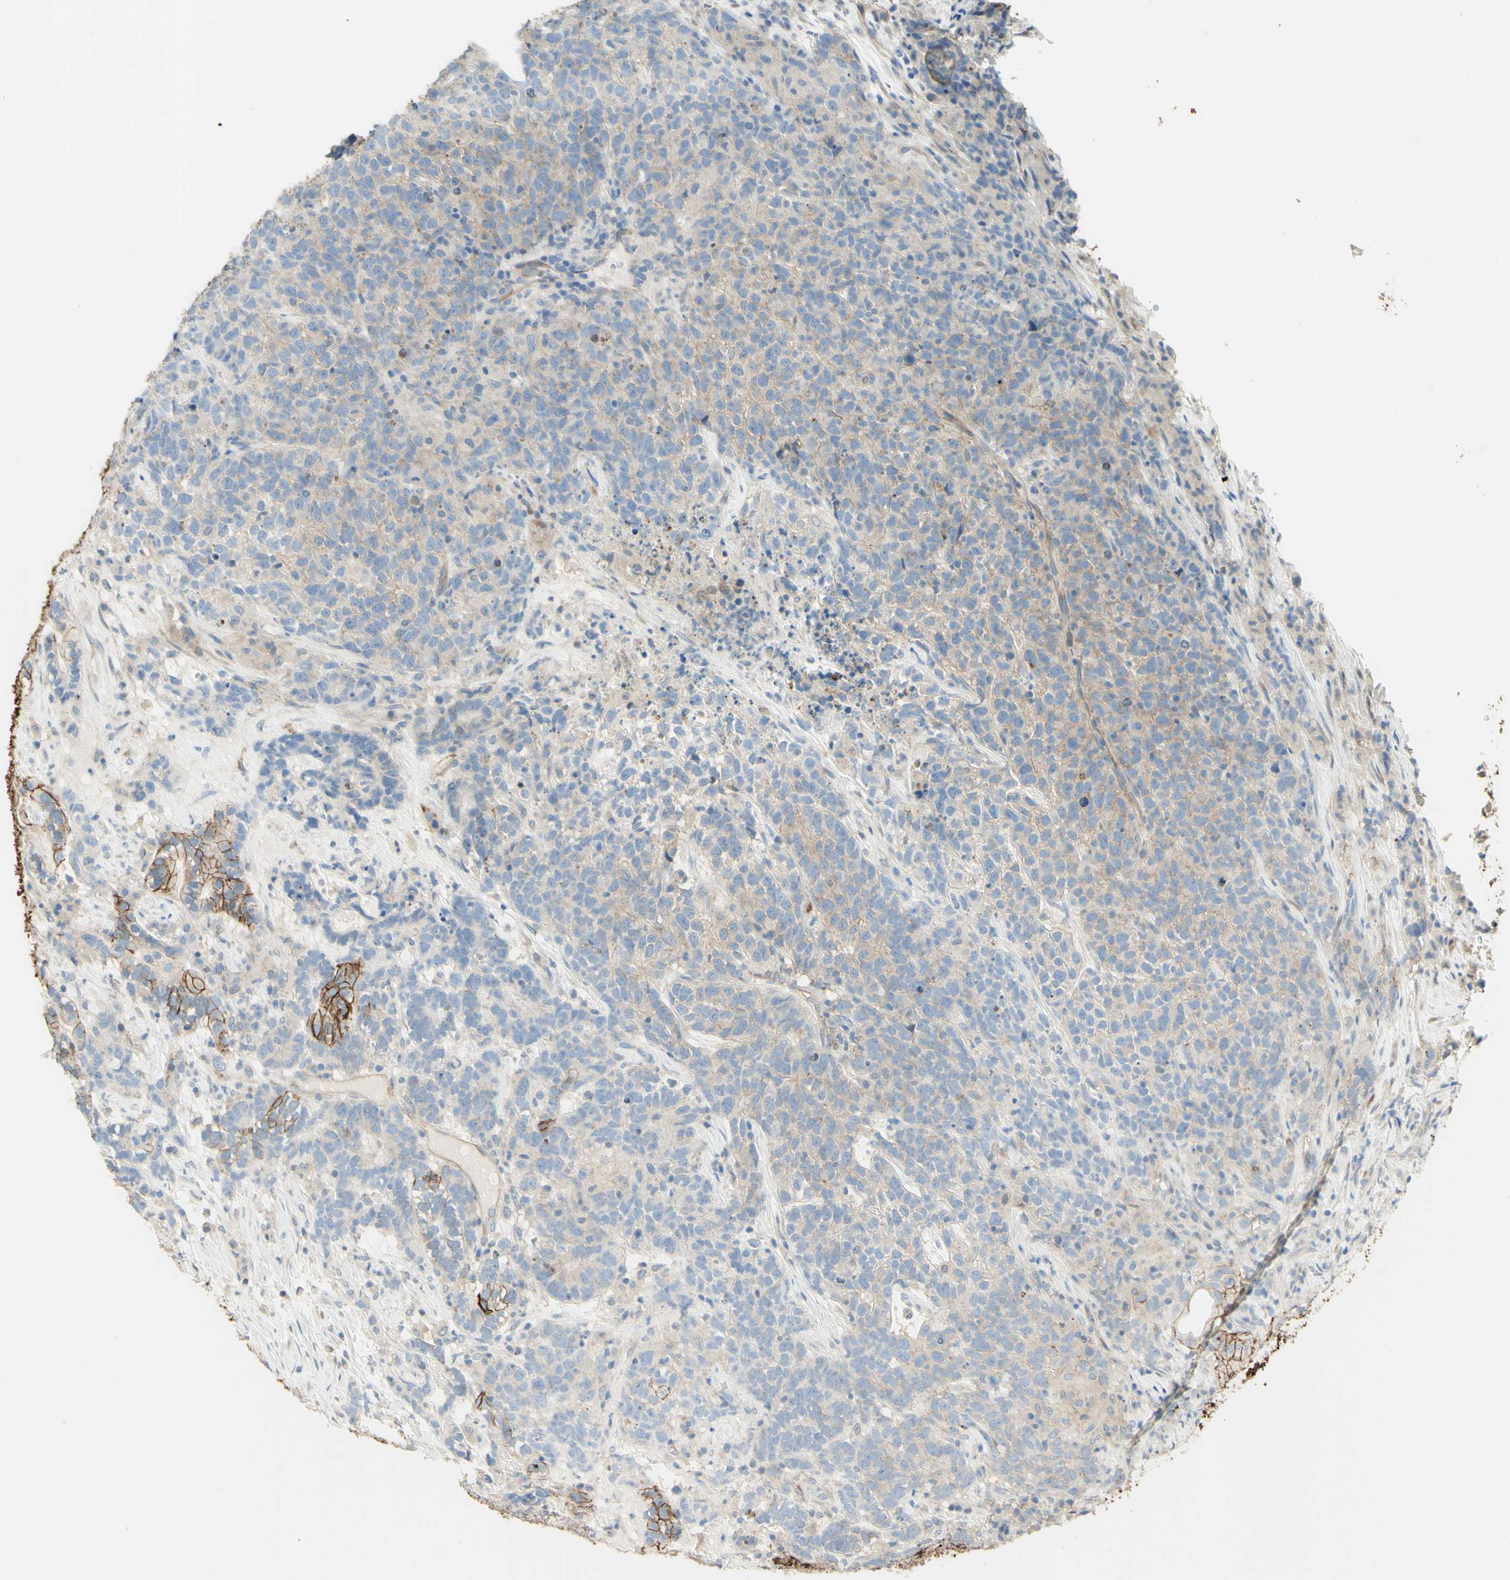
{"staining": {"intensity": "weak", "quantity": ">75%", "location": "cytoplasmic/membranous"}, "tissue": "testis cancer", "cell_type": "Tumor cells", "image_type": "cancer", "snomed": [{"axis": "morphology", "description": "Carcinoma, Embryonal, NOS"}, {"axis": "topography", "description": "Testis"}], "caption": "A high-resolution photomicrograph shows immunohistochemistry staining of testis cancer, which demonstrates weak cytoplasmic/membranous expression in about >75% of tumor cells. (DAB (3,3'-diaminobenzidine) = brown stain, brightfield microscopy at high magnification).", "gene": "RNF149", "patient": {"sex": "male", "age": 26}}